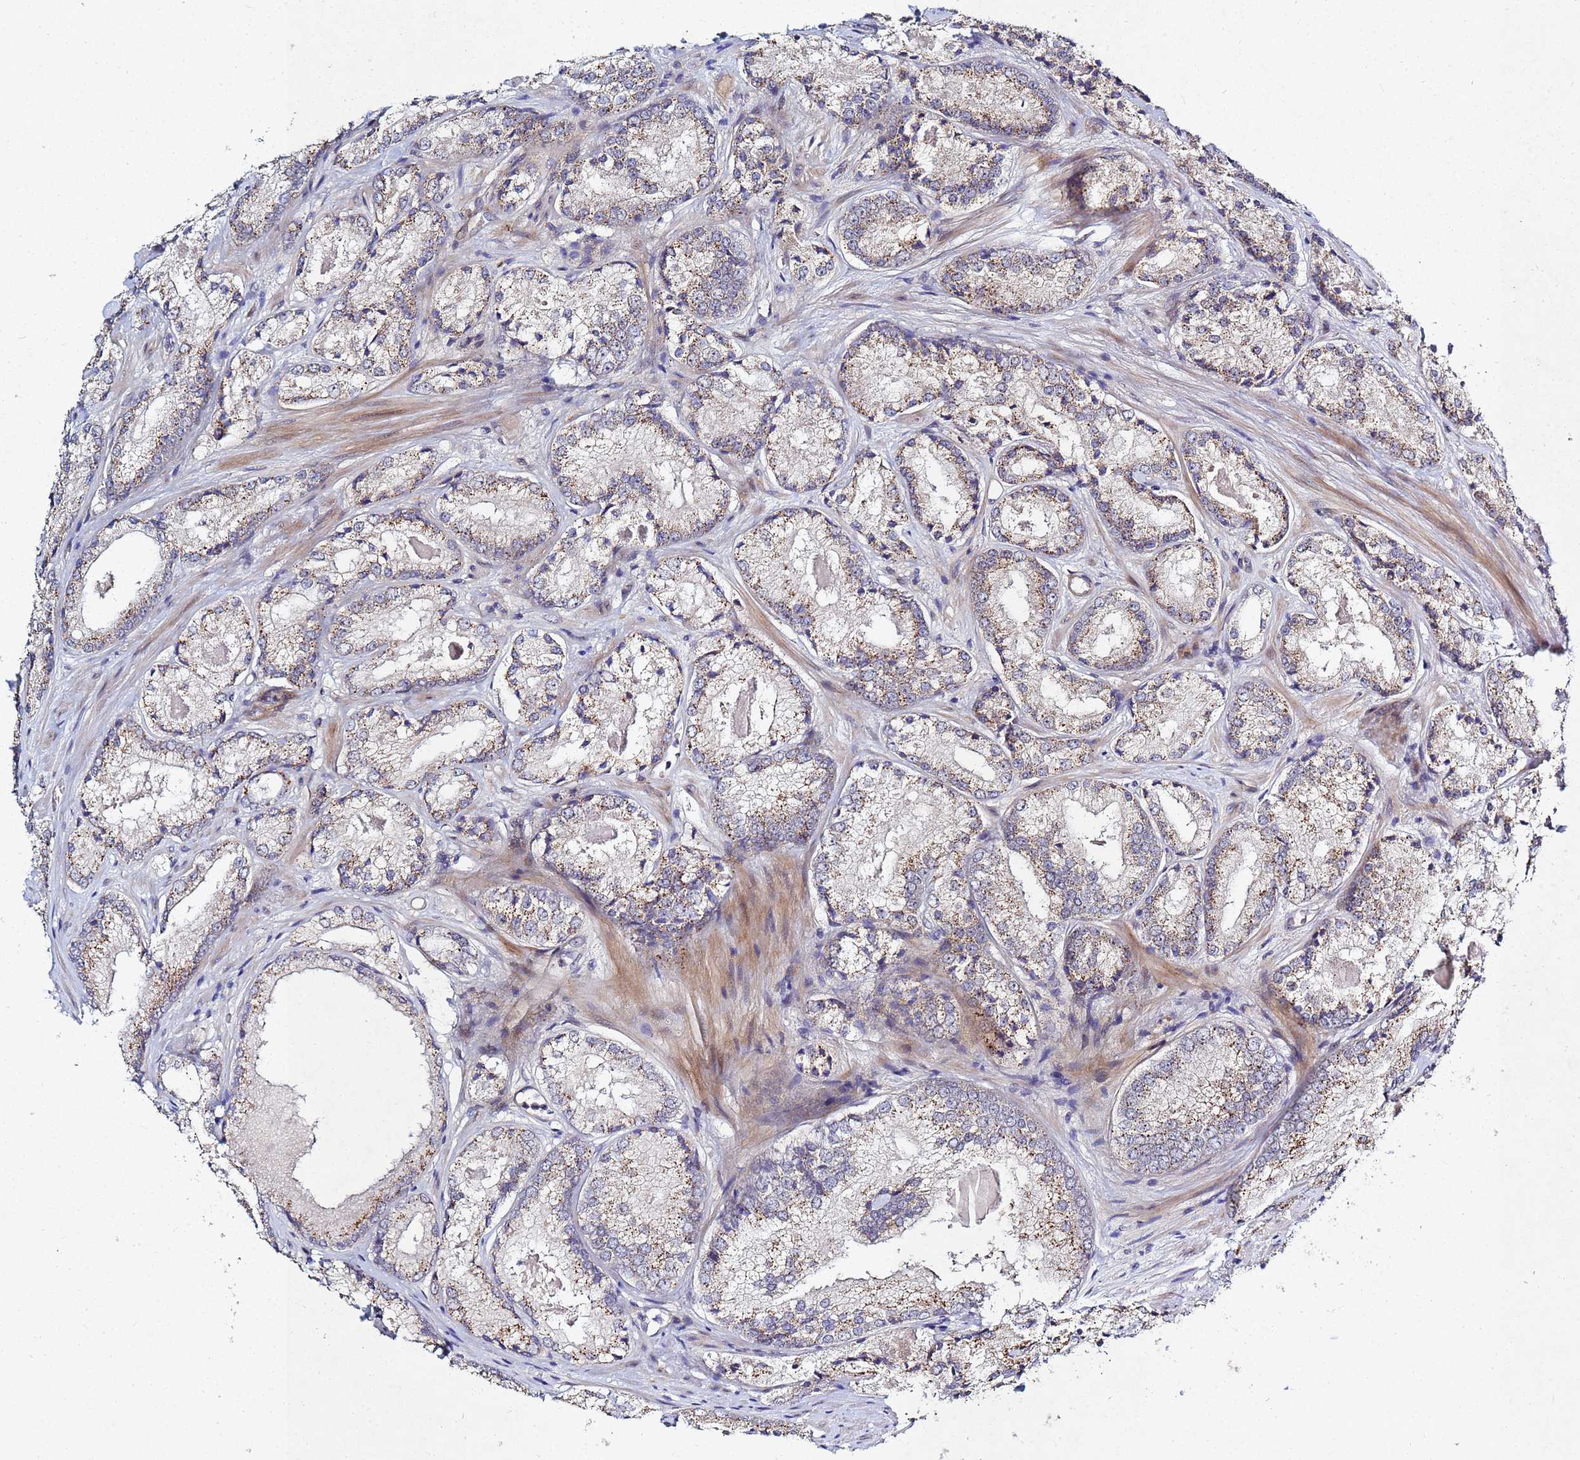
{"staining": {"intensity": "moderate", "quantity": ">75%", "location": "cytoplasmic/membranous"}, "tissue": "prostate cancer", "cell_type": "Tumor cells", "image_type": "cancer", "snomed": [{"axis": "morphology", "description": "Adenocarcinoma, Low grade"}, {"axis": "topography", "description": "Prostate"}], "caption": "There is medium levels of moderate cytoplasmic/membranous expression in tumor cells of prostate cancer, as demonstrated by immunohistochemical staining (brown color).", "gene": "TNPO2", "patient": {"sex": "male", "age": 68}}